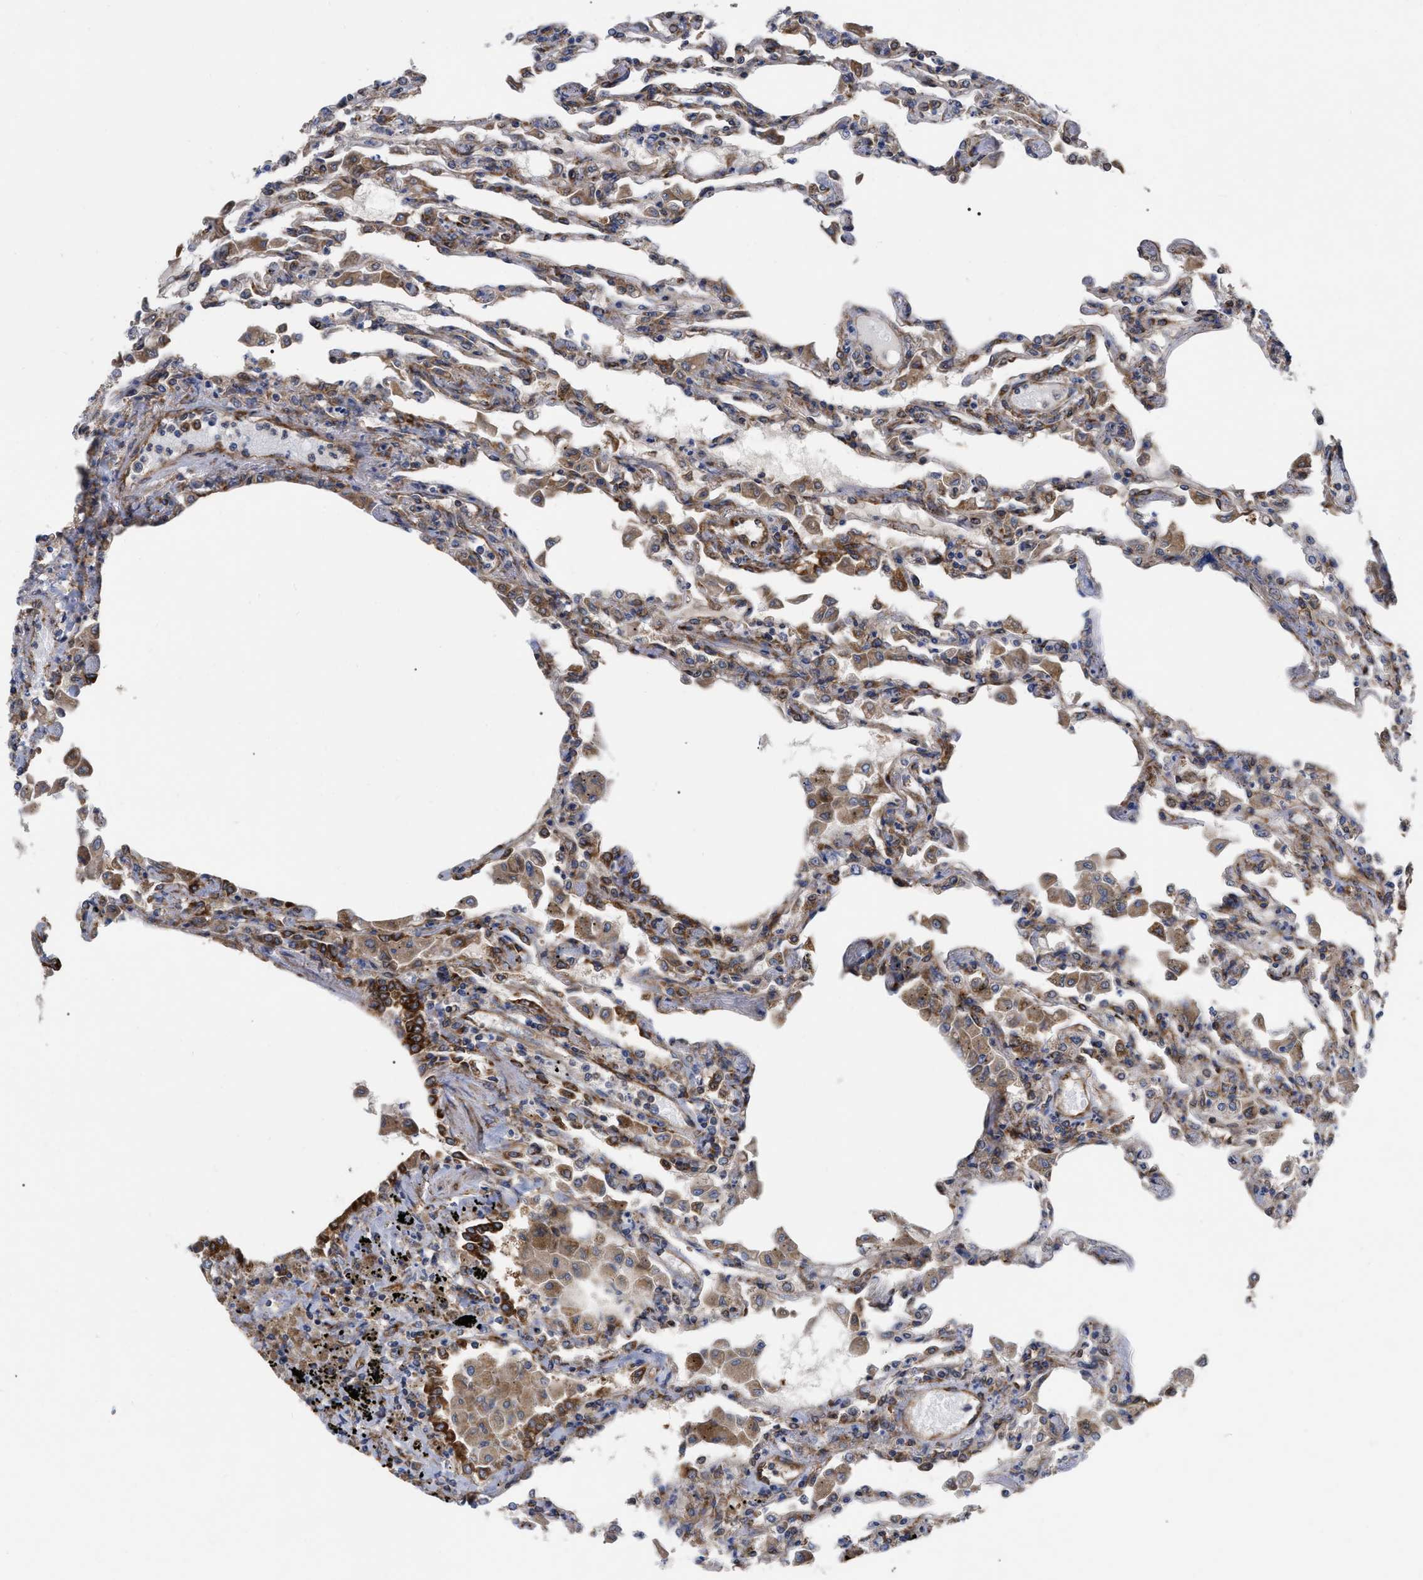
{"staining": {"intensity": "moderate", "quantity": "25%-75%", "location": "cytoplasmic/membranous"}, "tissue": "lung", "cell_type": "Alveolar cells", "image_type": "normal", "snomed": [{"axis": "morphology", "description": "Normal tissue, NOS"}, {"axis": "topography", "description": "Bronchus"}, {"axis": "topography", "description": "Lung"}], "caption": "Immunohistochemistry image of normal lung: lung stained using immunohistochemistry displays medium levels of moderate protein expression localized specifically in the cytoplasmic/membranous of alveolar cells, appearing as a cytoplasmic/membranous brown color.", "gene": "FAM120A", "patient": {"sex": "female", "age": 49}}